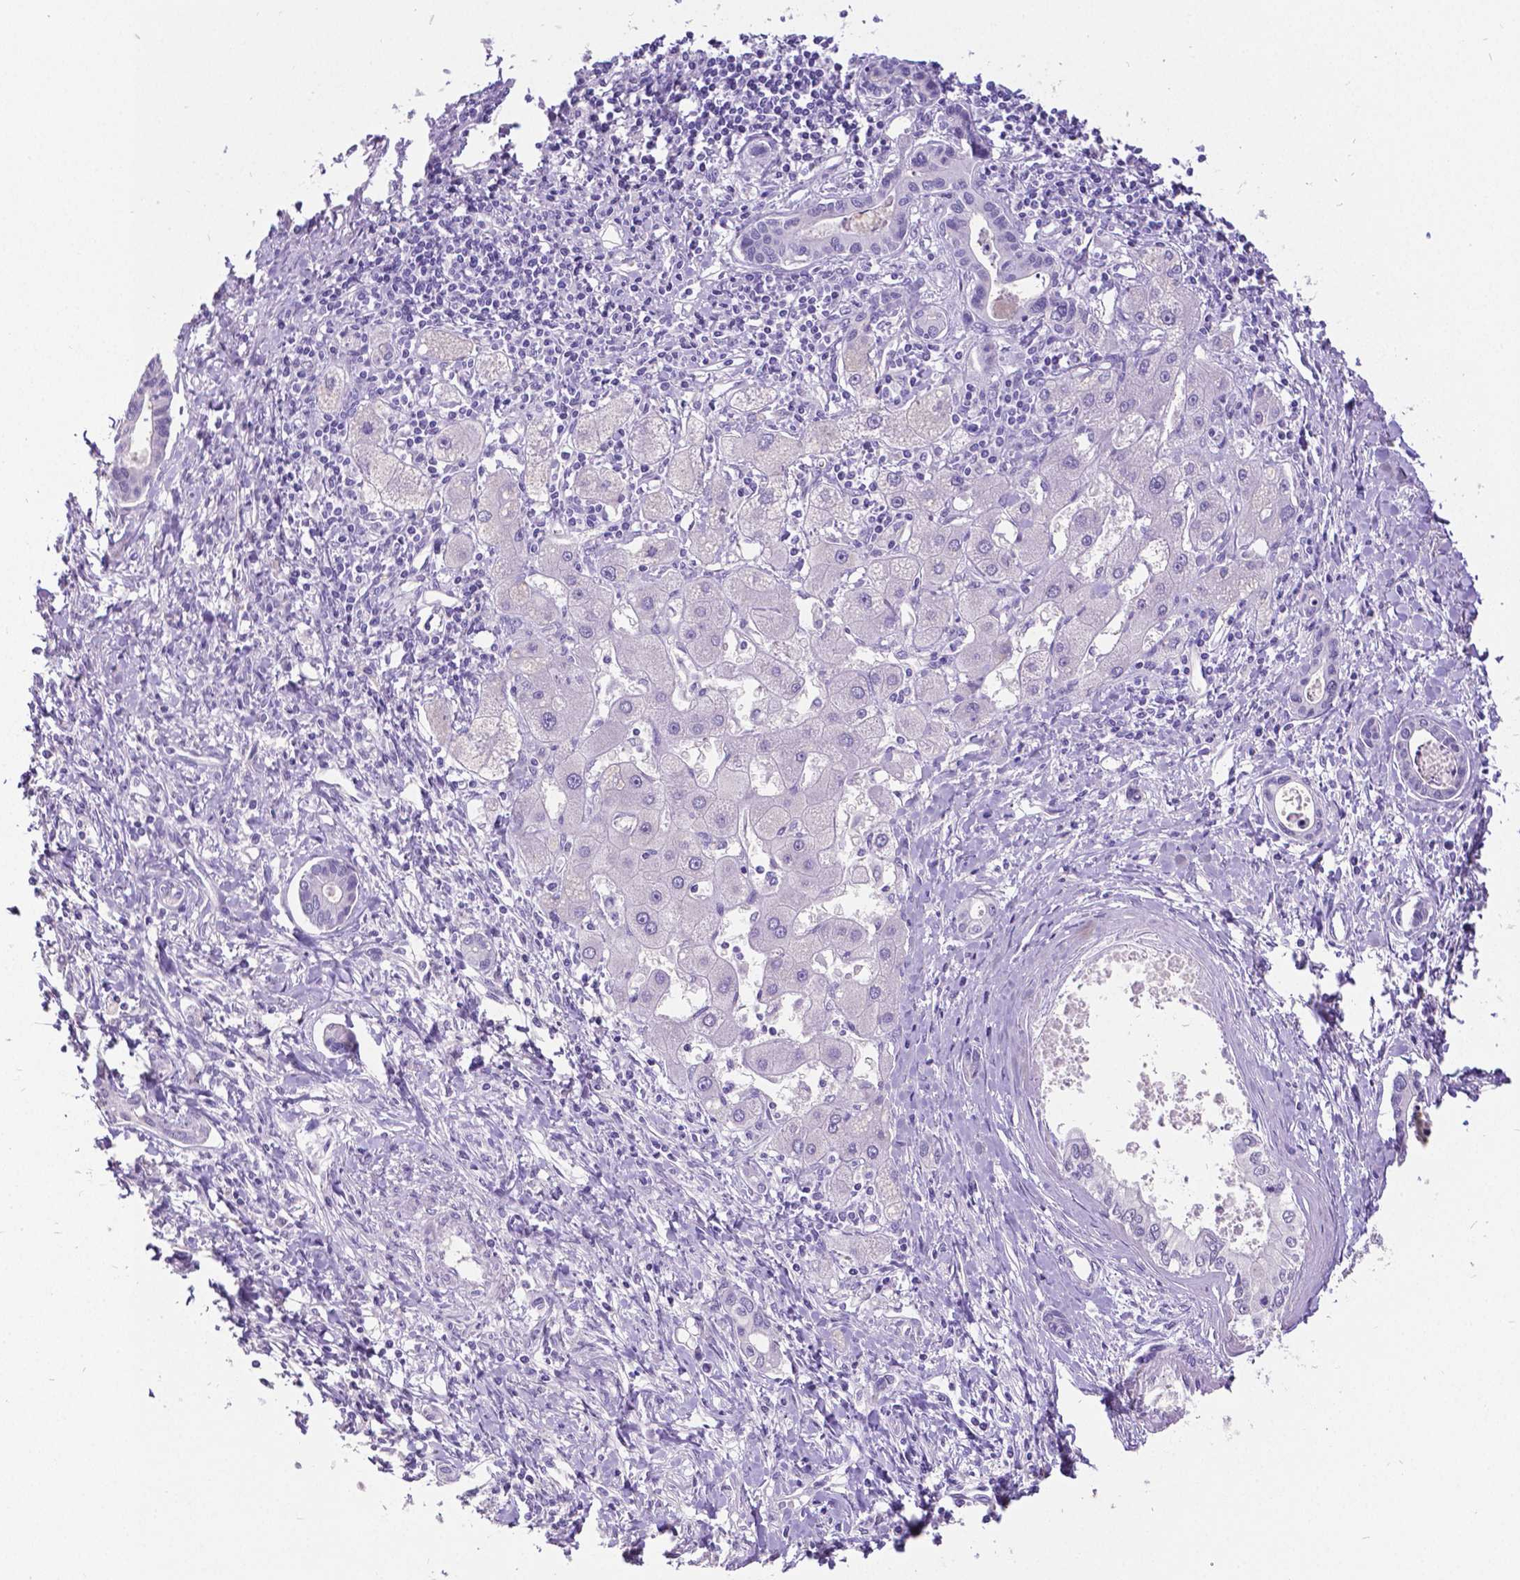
{"staining": {"intensity": "negative", "quantity": "none", "location": "none"}, "tissue": "liver cancer", "cell_type": "Tumor cells", "image_type": "cancer", "snomed": [{"axis": "morphology", "description": "Cholangiocarcinoma"}, {"axis": "topography", "description": "Liver"}], "caption": "A high-resolution photomicrograph shows IHC staining of liver cancer (cholangiocarcinoma), which exhibits no significant expression in tumor cells. Brightfield microscopy of immunohistochemistry (IHC) stained with DAB (3,3'-diaminobenzidine) (brown) and hematoxylin (blue), captured at high magnification.", "gene": "SATB2", "patient": {"sex": "male", "age": 66}}